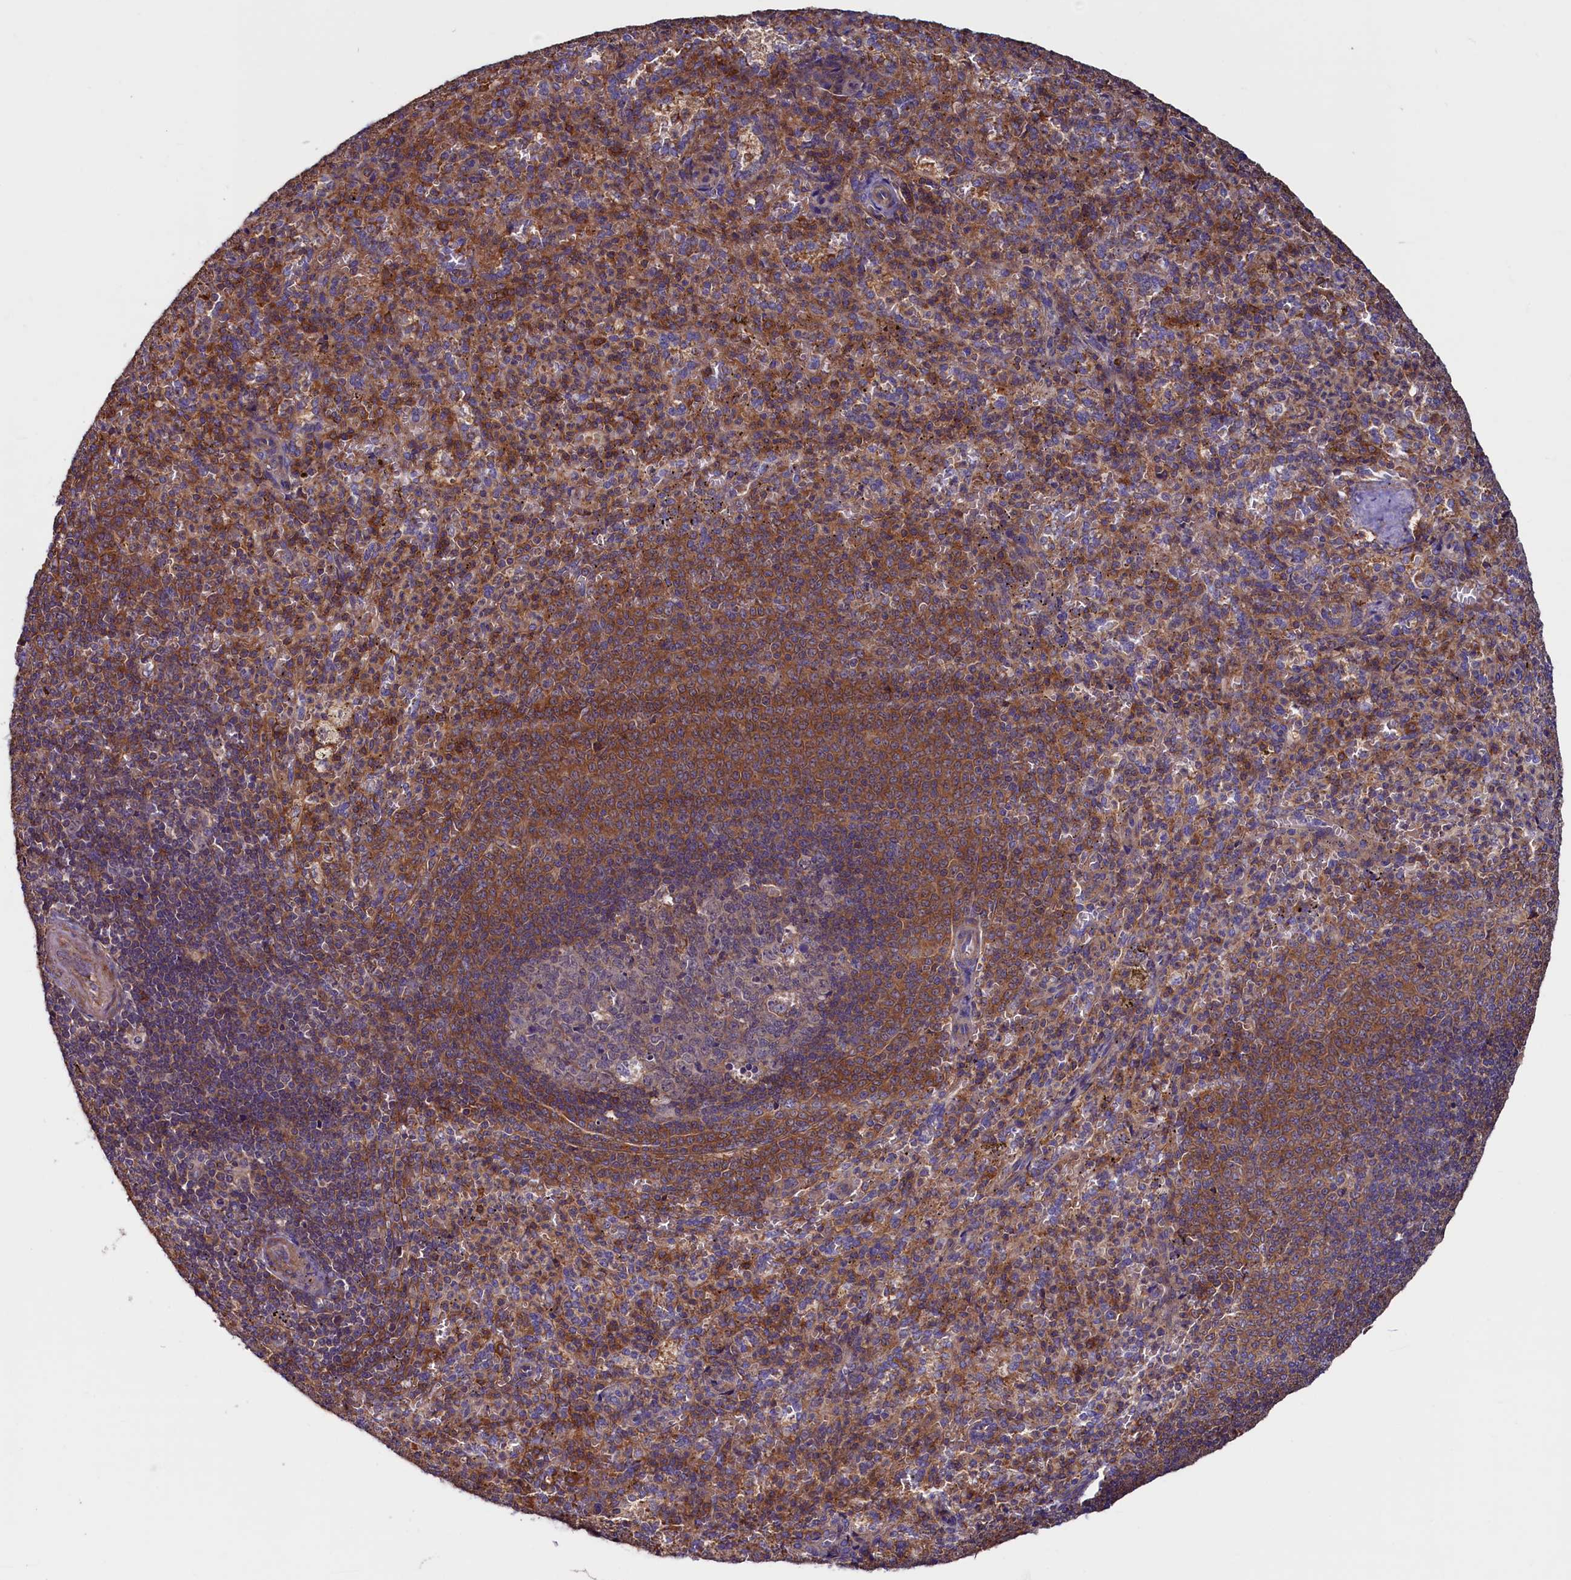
{"staining": {"intensity": "moderate", "quantity": "25%-75%", "location": "cytoplasmic/membranous"}, "tissue": "spleen", "cell_type": "Cells in red pulp", "image_type": "normal", "snomed": [{"axis": "morphology", "description": "Normal tissue, NOS"}, {"axis": "topography", "description": "Spleen"}], "caption": "The histopathology image demonstrates immunohistochemical staining of normal spleen. There is moderate cytoplasmic/membranous positivity is seen in about 25%-75% of cells in red pulp.", "gene": "DUOXA1", "patient": {"sex": "female", "age": 21}}